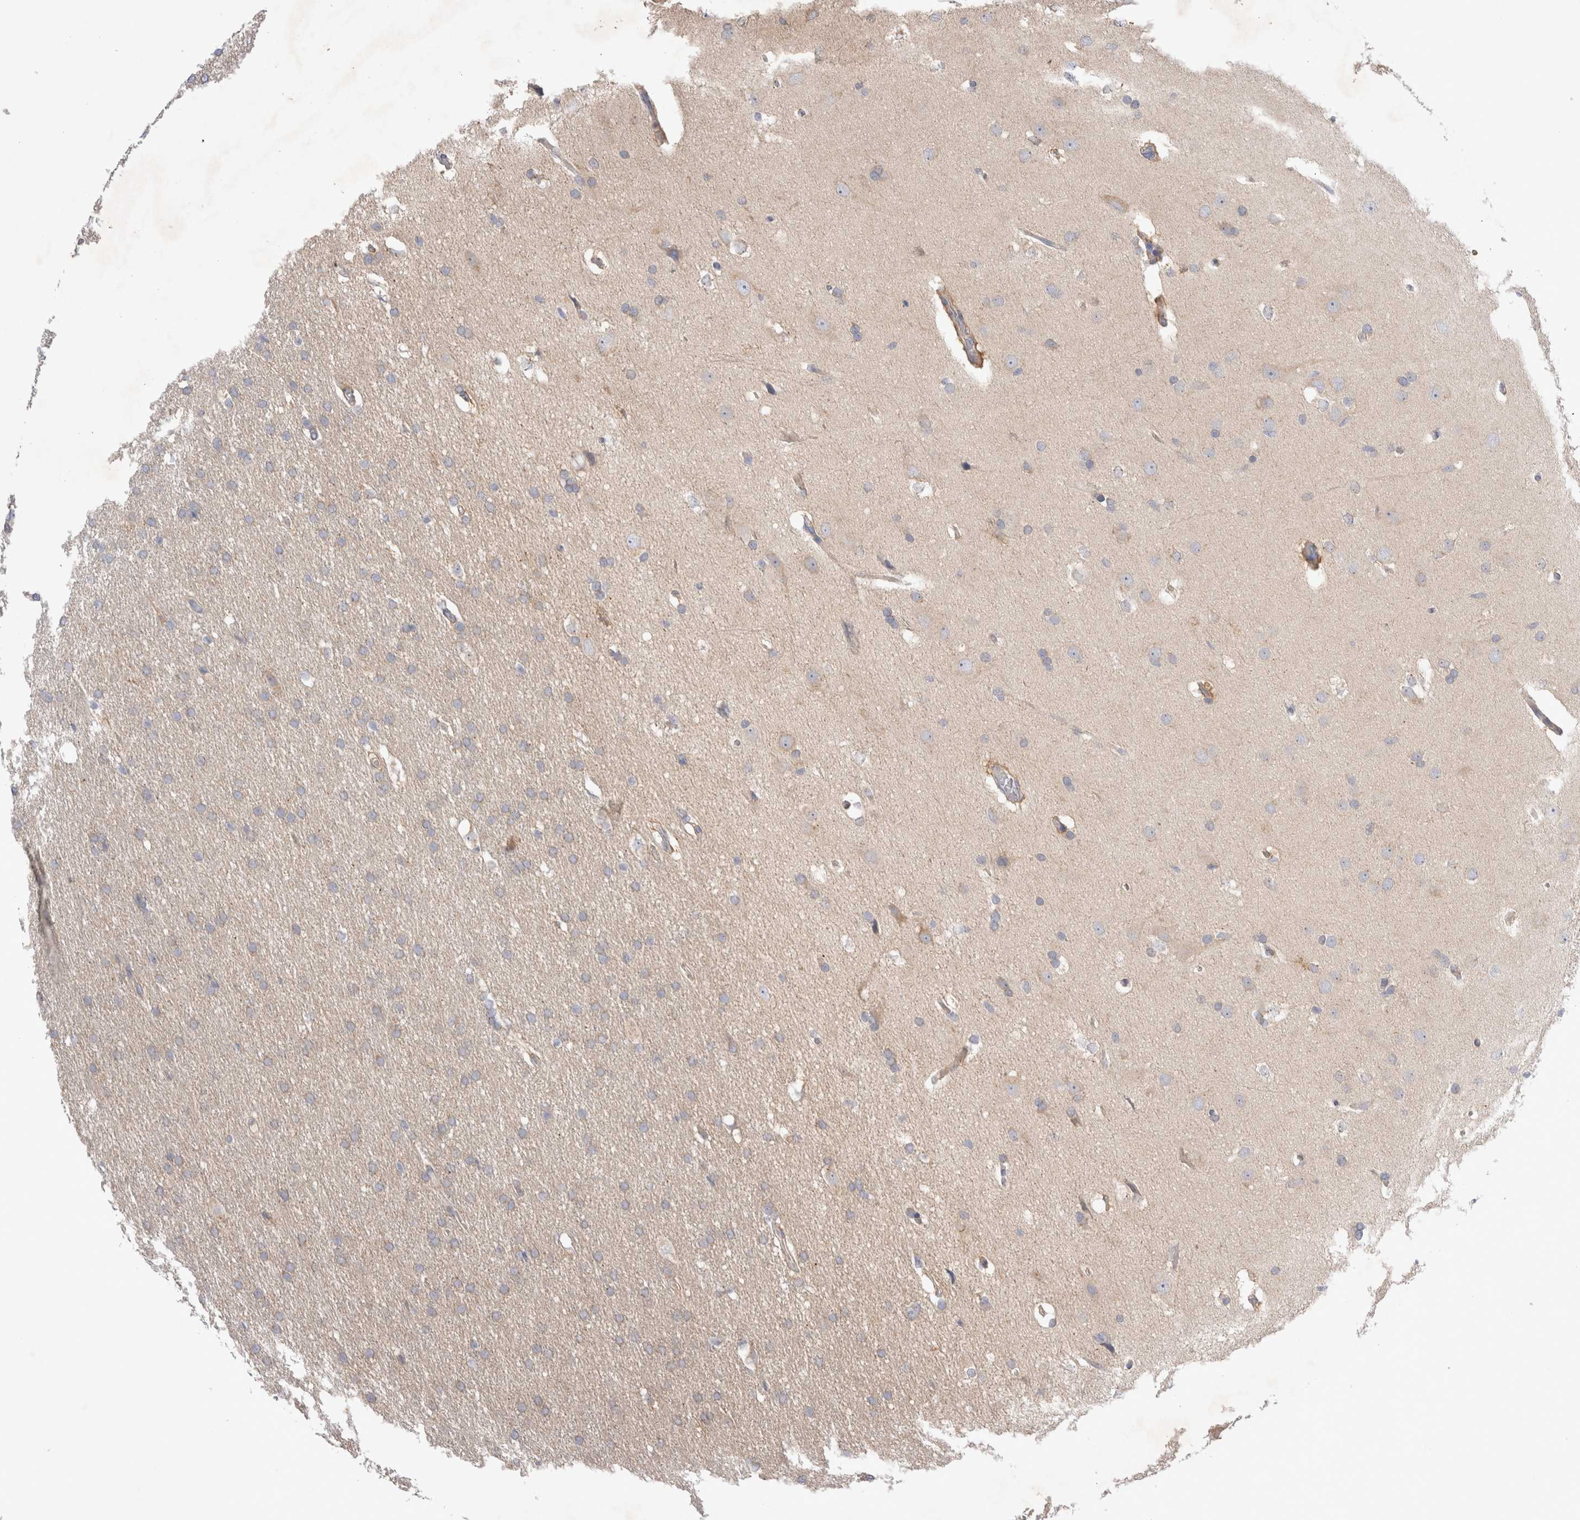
{"staining": {"intensity": "negative", "quantity": "none", "location": "none"}, "tissue": "glioma", "cell_type": "Tumor cells", "image_type": "cancer", "snomed": [{"axis": "morphology", "description": "Glioma, malignant, Low grade"}, {"axis": "topography", "description": "Brain"}], "caption": "The IHC photomicrograph has no significant positivity in tumor cells of low-grade glioma (malignant) tissue.", "gene": "IFT74", "patient": {"sex": "female", "age": 37}}